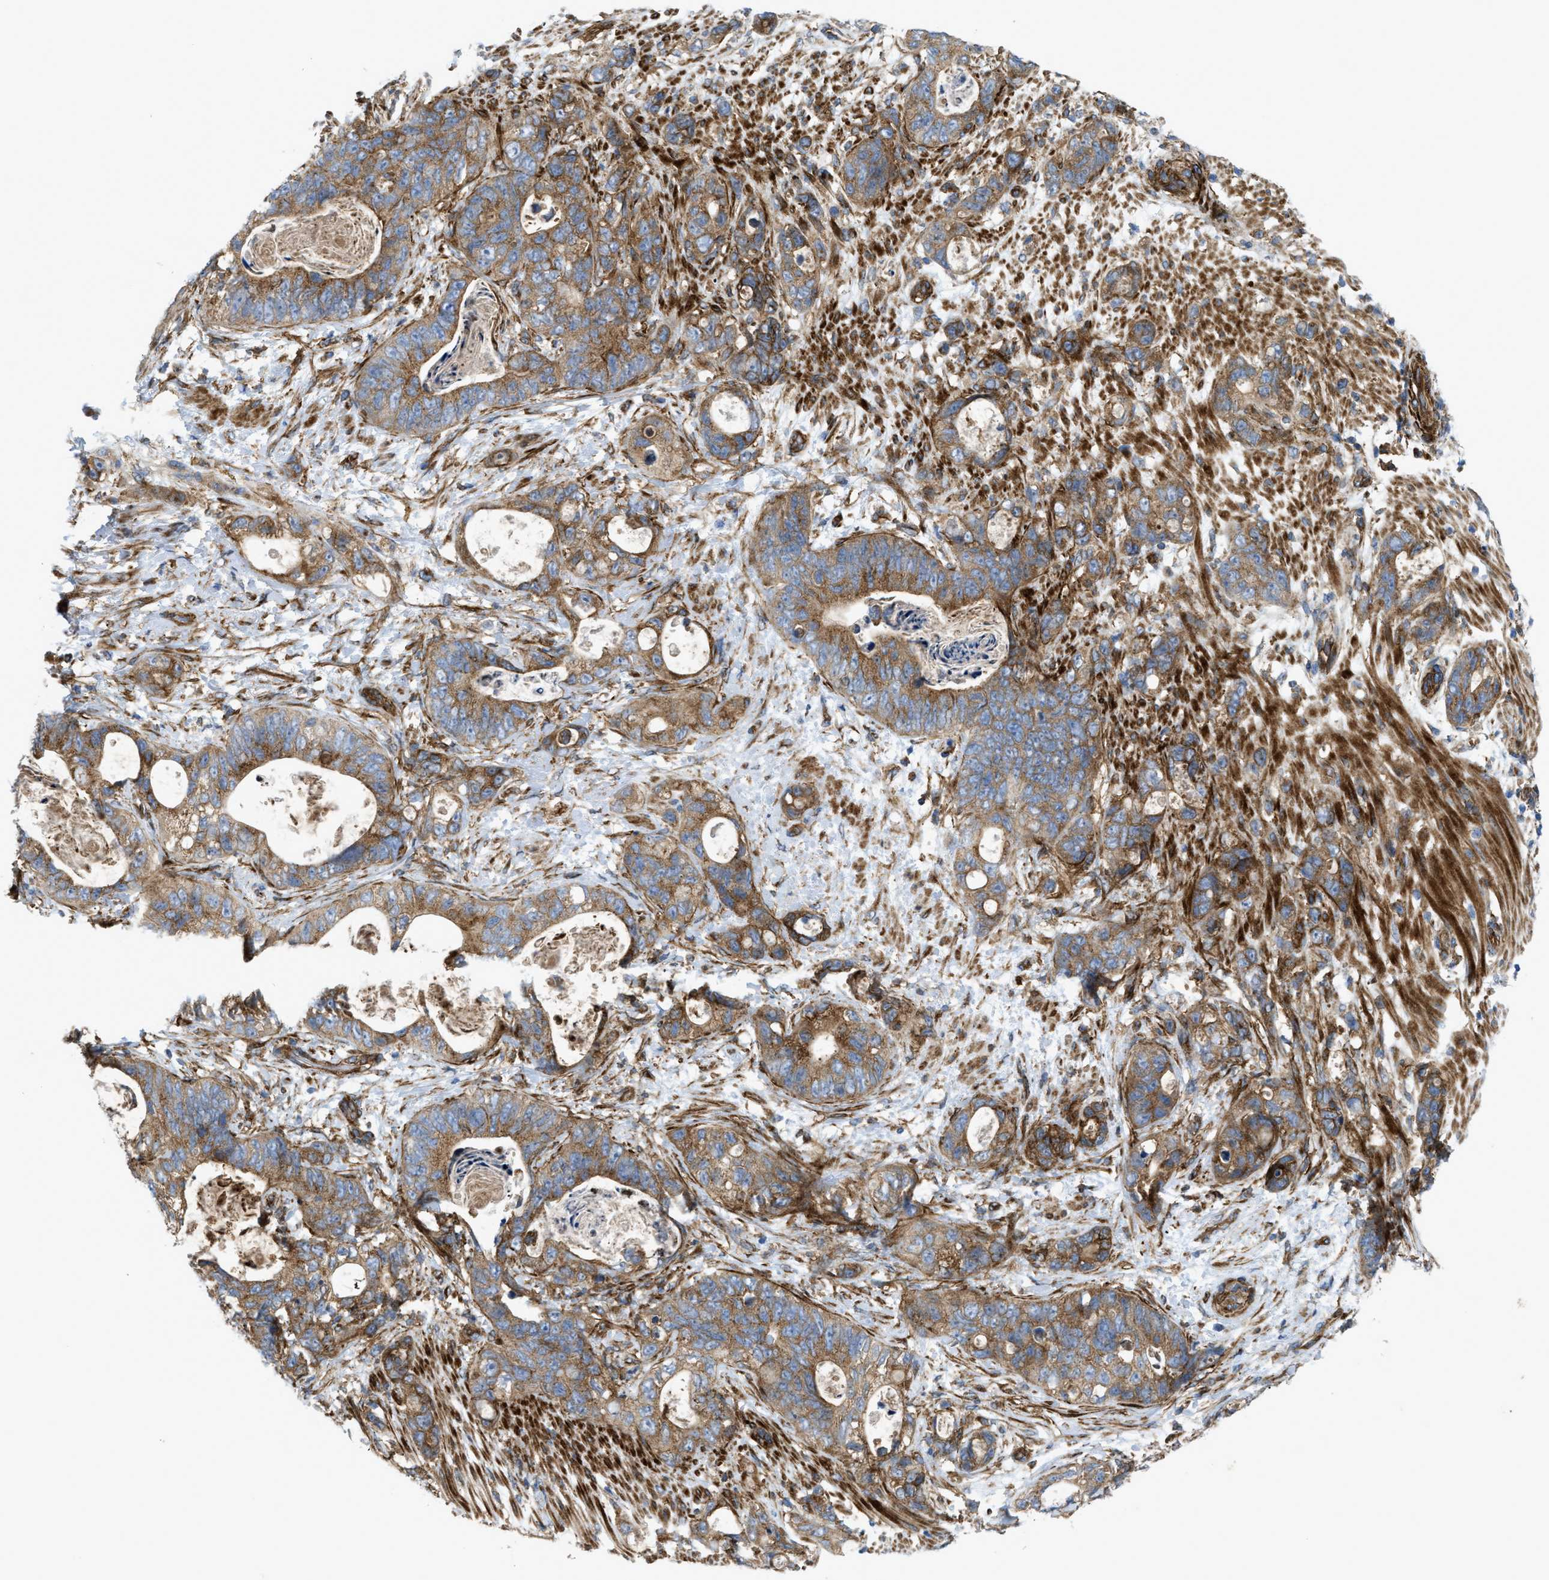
{"staining": {"intensity": "moderate", "quantity": ">75%", "location": "cytoplasmic/membranous"}, "tissue": "stomach cancer", "cell_type": "Tumor cells", "image_type": "cancer", "snomed": [{"axis": "morphology", "description": "Normal tissue, NOS"}, {"axis": "morphology", "description": "Adenocarcinoma, NOS"}, {"axis": "topography", "description": "Stomach"}], "caption": "There is medium levels of moderate cytoplasmic/membranous expression in tumor cells of stomach adenocarcinoma, as demonstrated by immunohistochemical staining (brown color).", "gene": "PICALM", "patient": {"sex": "female", "age": 89}}